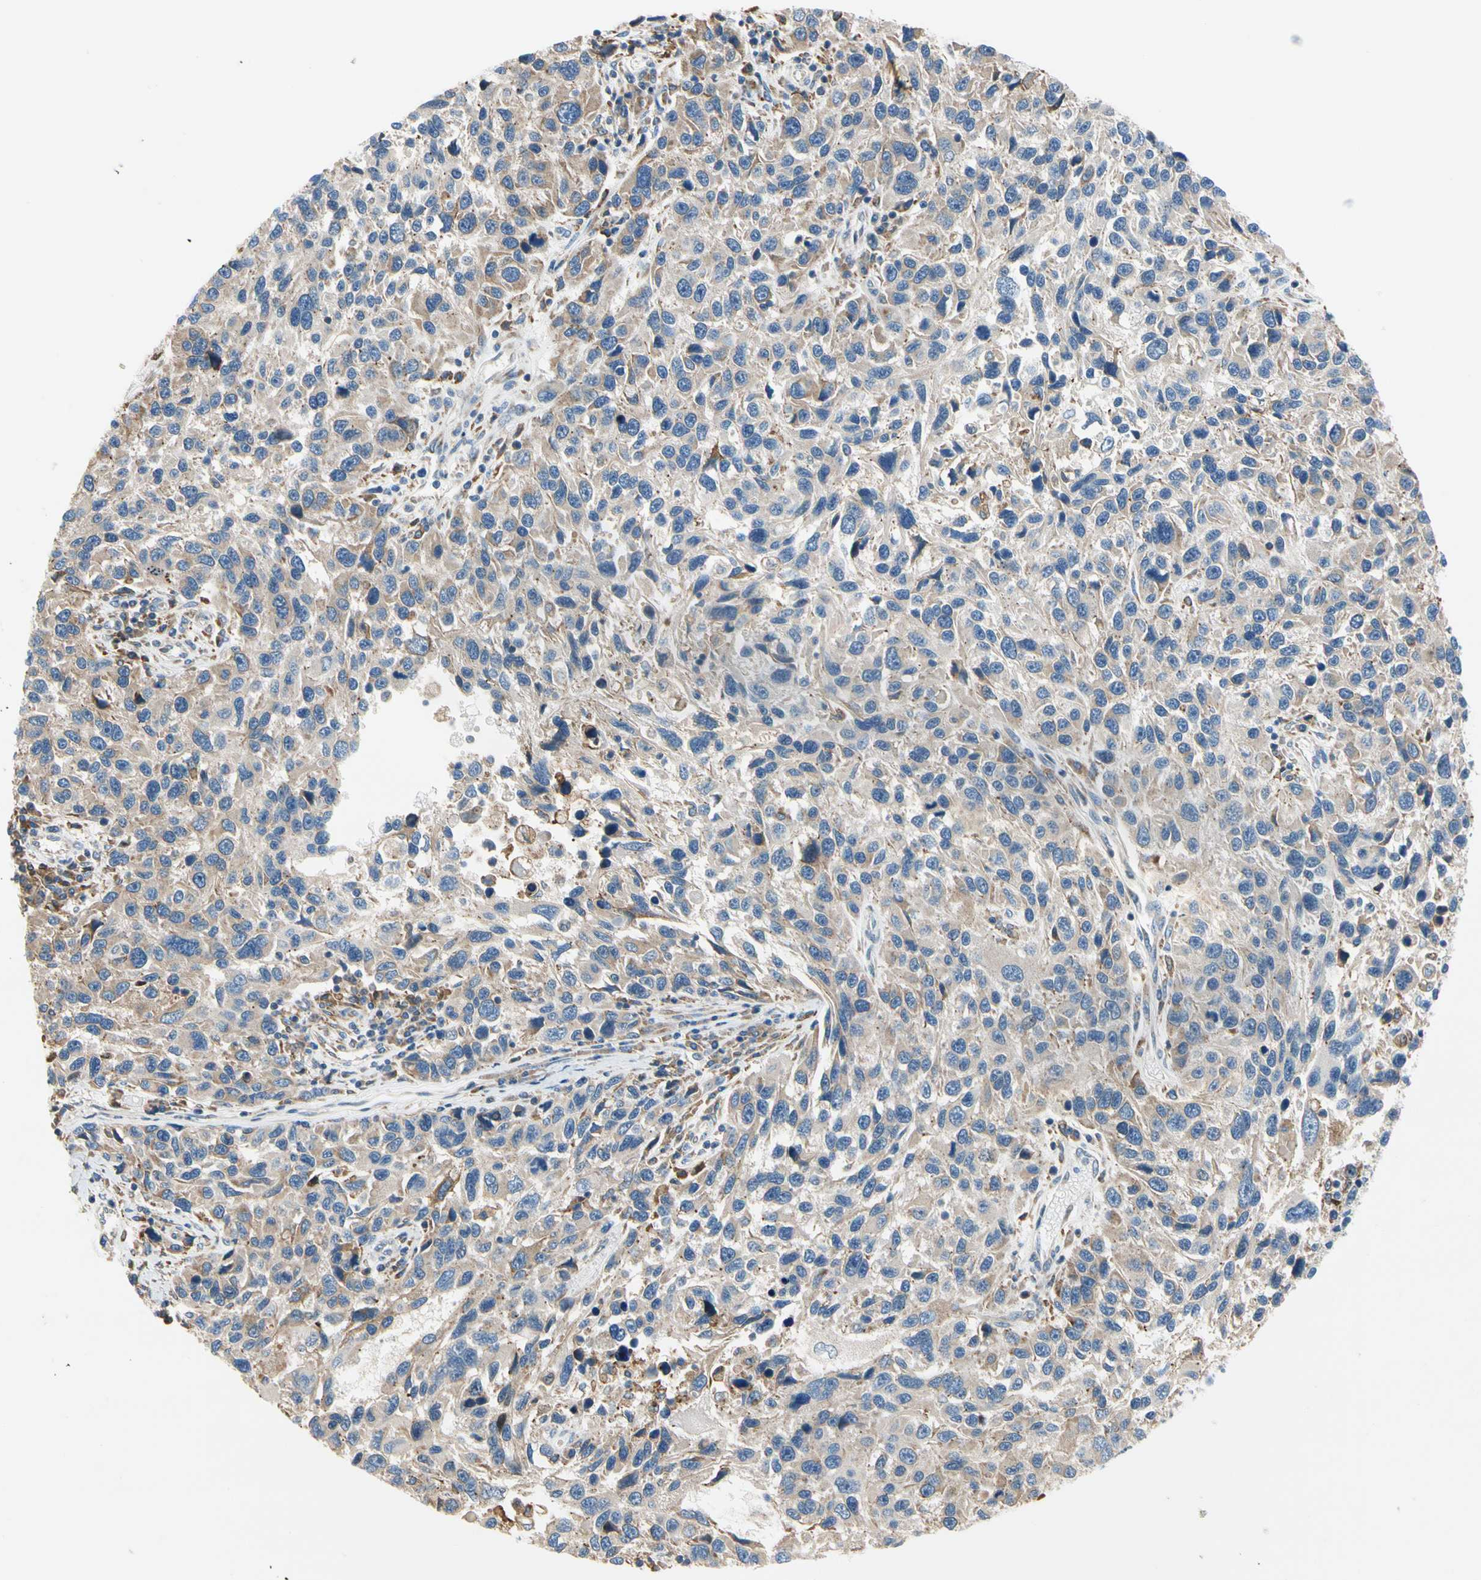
{"staining": {"intensity": "negative", "quantity": "none", "location": "none"}, "tissue": "melanoma", "cell_type": "Tumor cells", "image_type": "cancer", "snomed": [{"axis": "morphology", "description": "Malignant melanoma, NOS"}, {"axis": "topography", "description": "Skin"}], "caption": "Immunohistochemical staining of malignant melanoma shows no significant expression in tumor cells. (DAB (3,3'-diaminobenzidine) IHC, high magnification).", "gene": "STXBP1", "patient": {"sex": "male", "age": 53}}